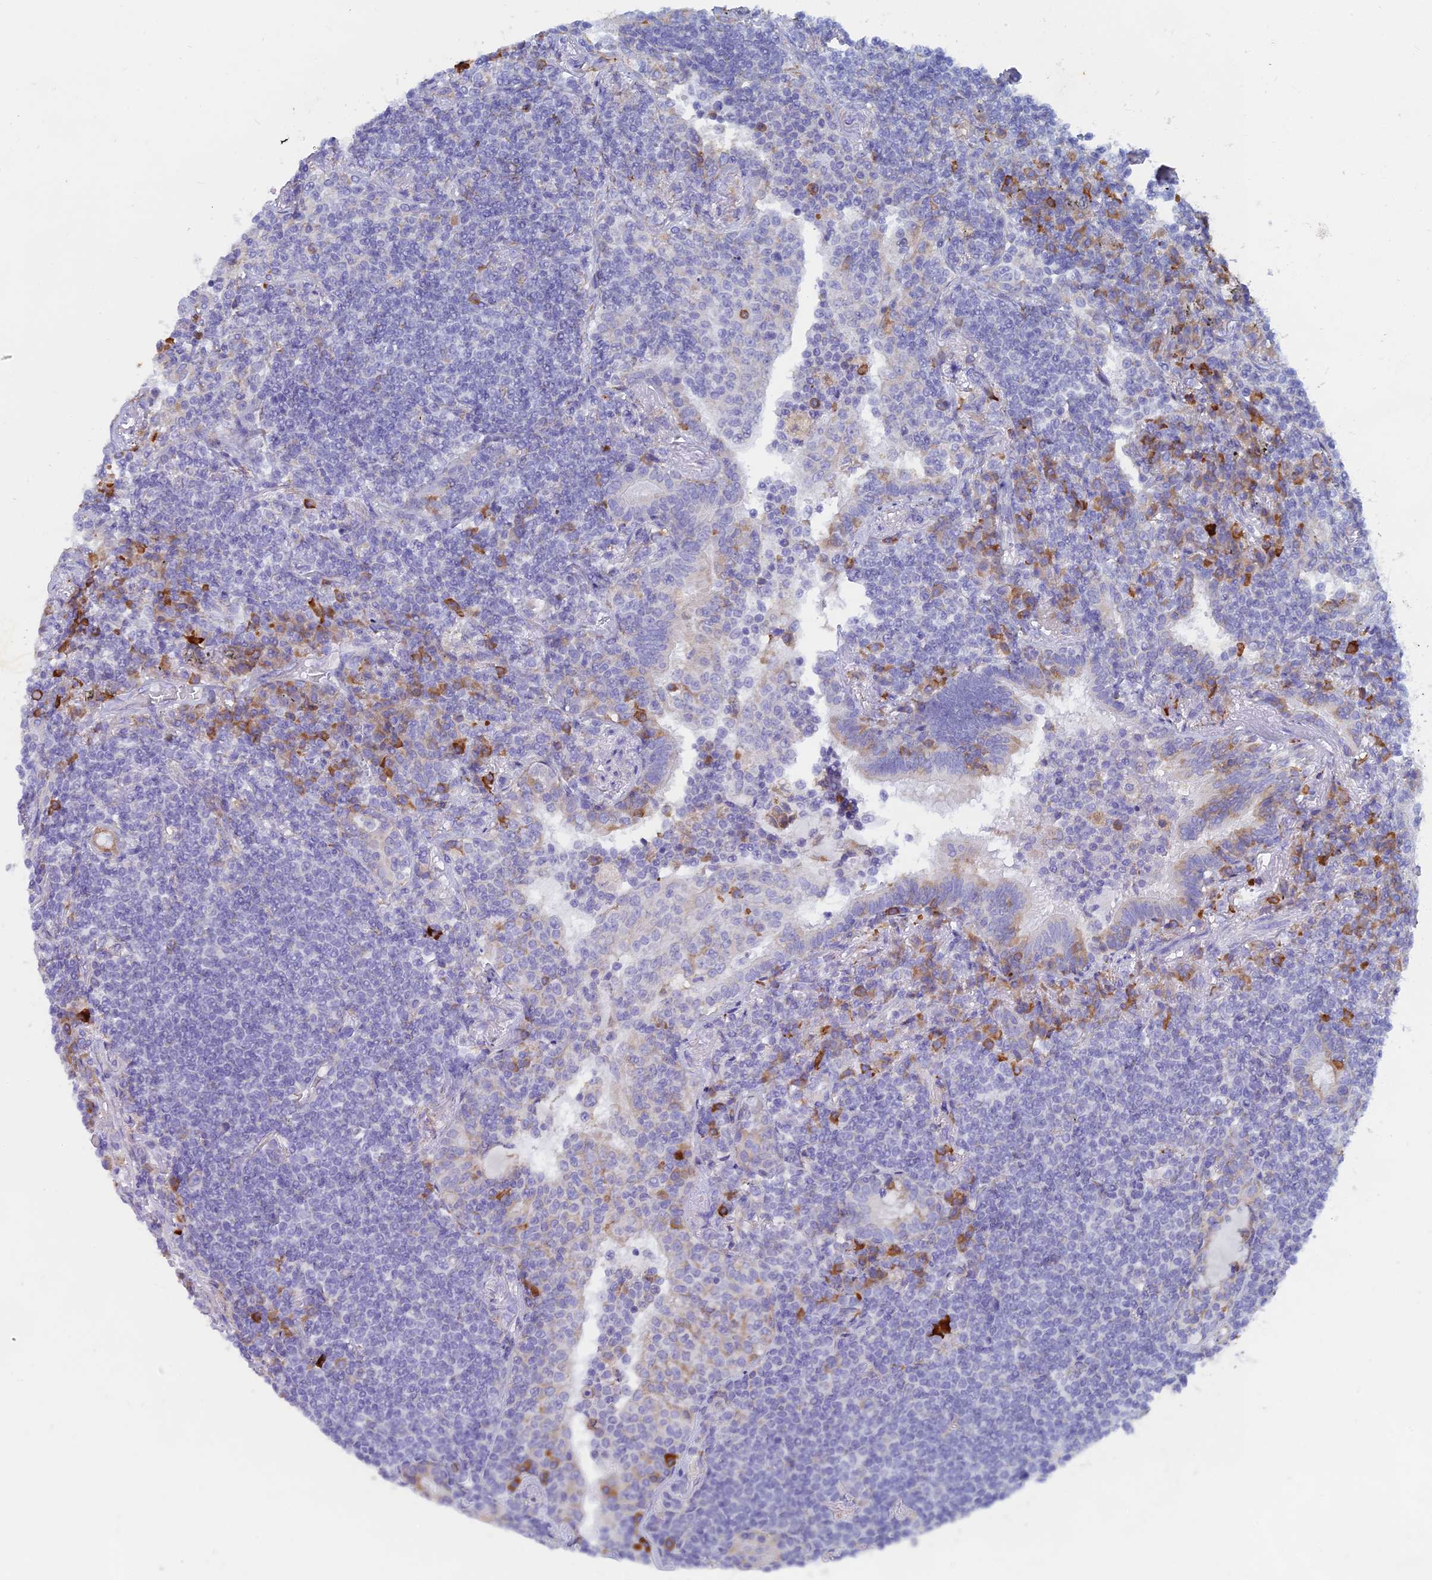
{"staining": {"intensity": "negative", "quantity": "none", "location": "none"}, "tissue": "lymphoma", "cell_type": "Tumor cells", "image_type": "cancer", "snomed": [{"axis": "morphology", "description": "Malignant lymphoma, non-Hodgkin's type, Low grade"}, {"axis": "topography", "description": "Lung"}], "caption": "Immunohistochemical staining of human low-grade malignant lymphoma, non-Hodgkin's type reveals no significant staining in tumor cells.", "gene": "WDR35", "patient": {"sex": "female", "age": 71}}